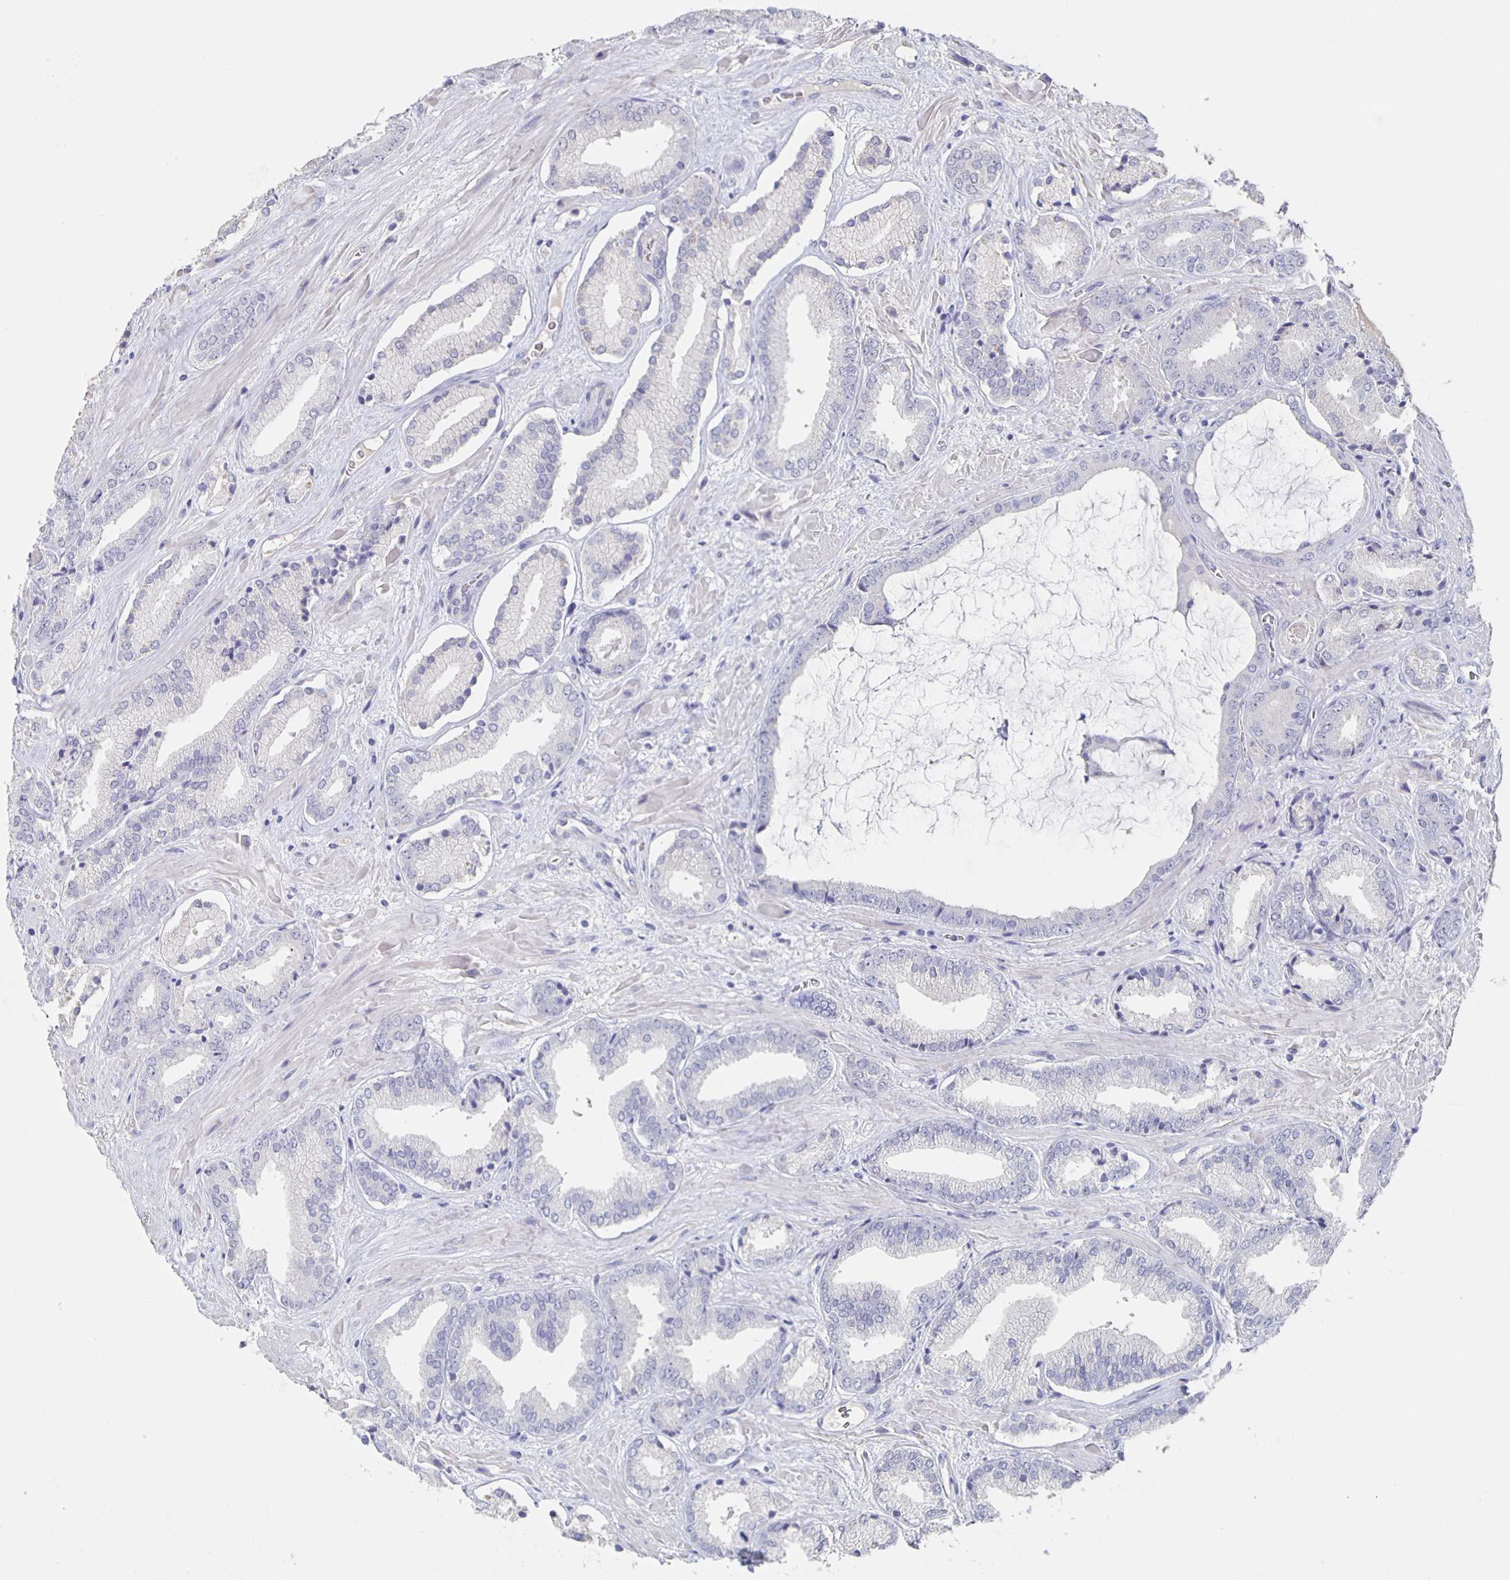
{"staining": {"intensity": "negative", "quantity": "none", "location": "none"}, "tissue": "prostate cancer", "cell_type": "Tumor cells", "image_type": "cancer", "snomed": [{"axis": "morphology", "description": "Adenocarcinoma, High grade"}, {"axis": "topography", "description": "Prostate"}], "caption": "A high-resolution histopathology image shows immunohistochemistry (IHC) staining of high-grade adenocarcinoma (prostate), which displays no significant expression in tumor cells.", "gene": "CACNA2D2", "patient": {"sex": "male", "age": 56}}